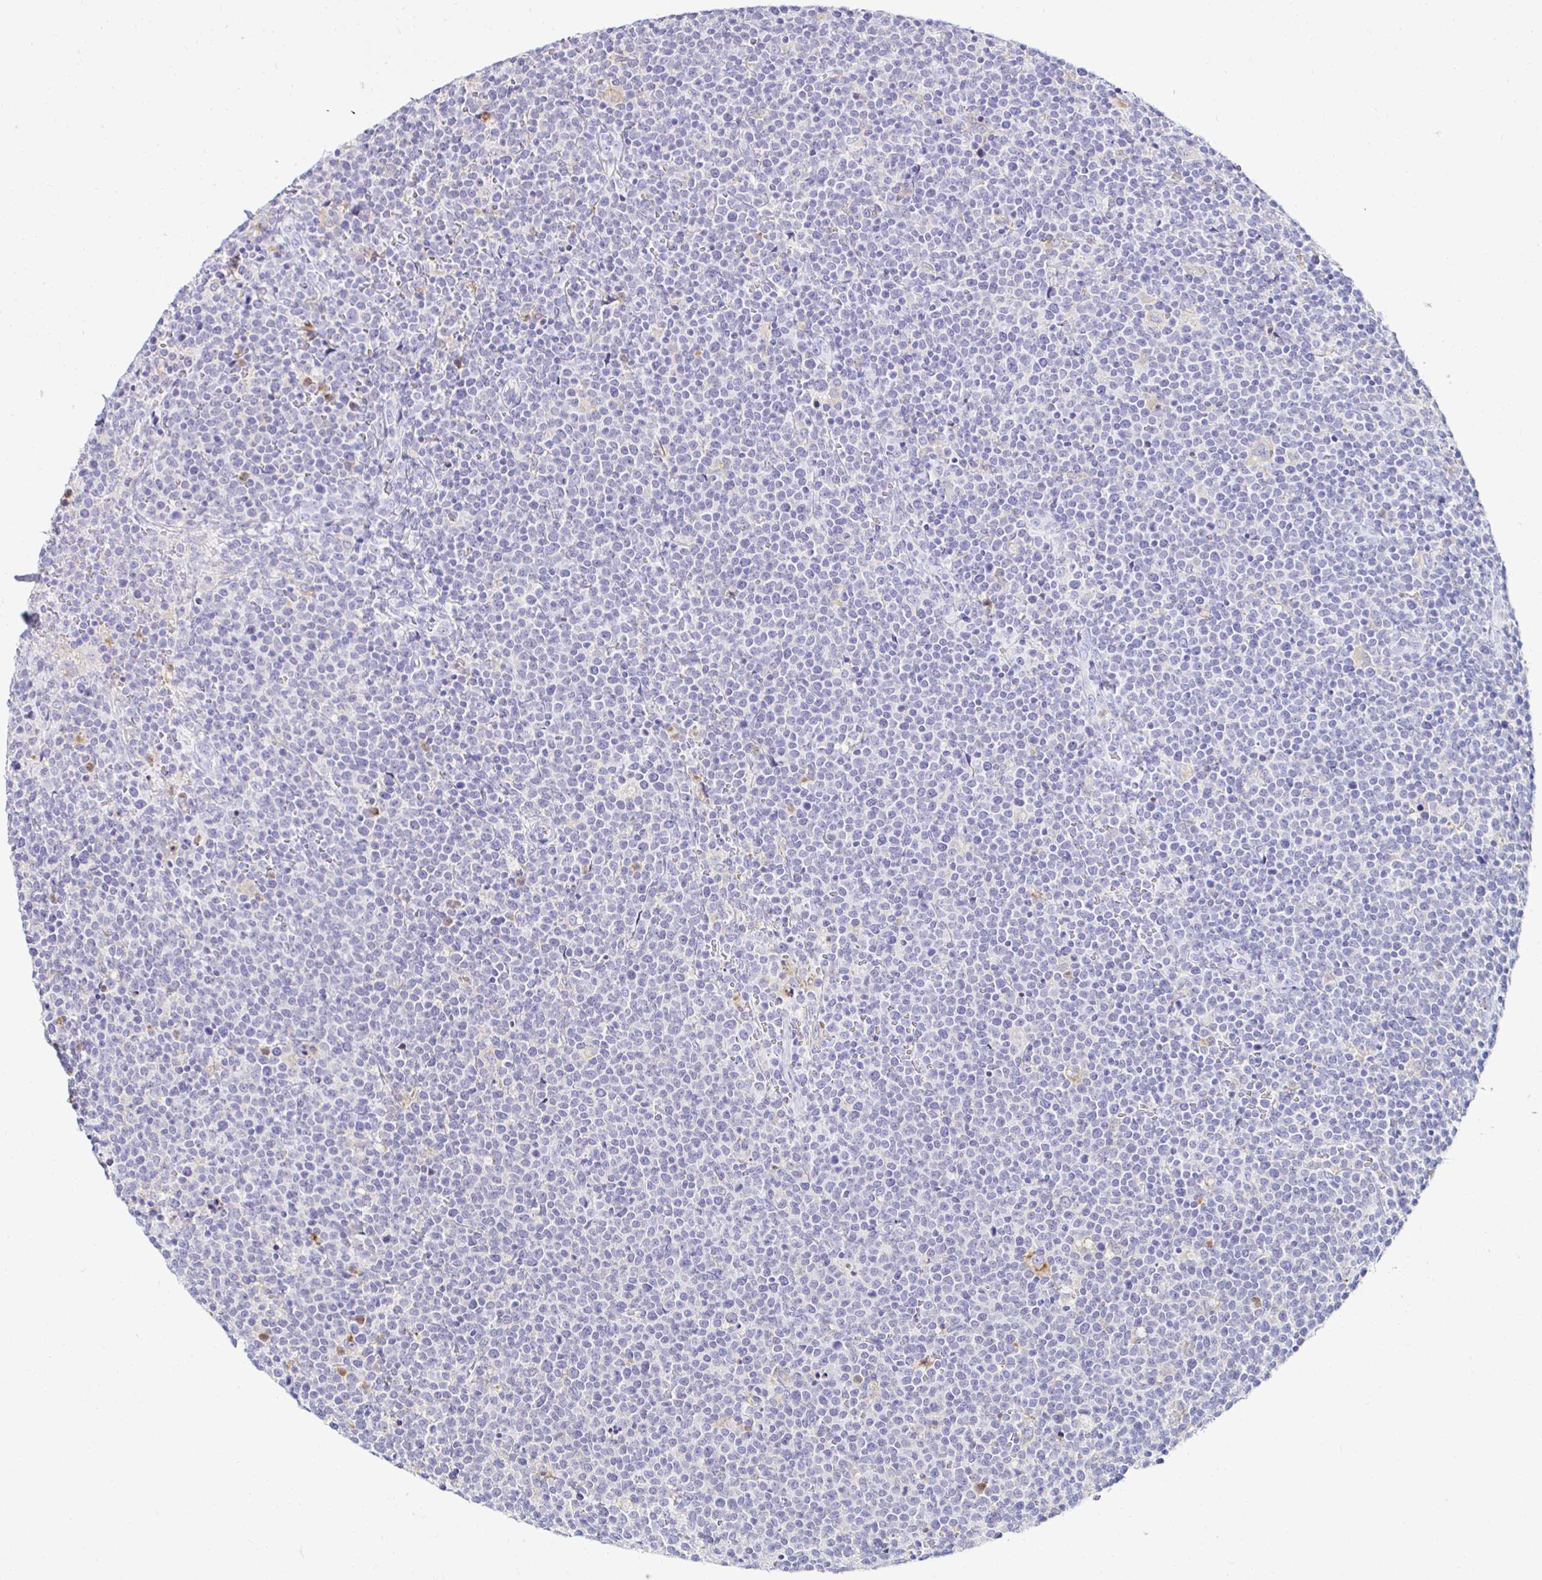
{"staining": {"intensity": "negative", "quantity": "none", "location": "none"}, "tissue": "lymphoma", "cell_type": "Tumor cells", "image_type": "cancer", "snomed": [{"axis": "morphology", "description": "Malignant lymphoma, non-Hodgkin's type, High grade"}, {"axis": "topography", "description": "Lymph node"}], "caption": "This is an immunohistochemistry photomicrograph of high-grade malignant lymphoma, non-Hodgkin's type. There is no positivity in tumor cells.", "gene": "CYBB", "patient": {"sex": "male", "age": 61}}